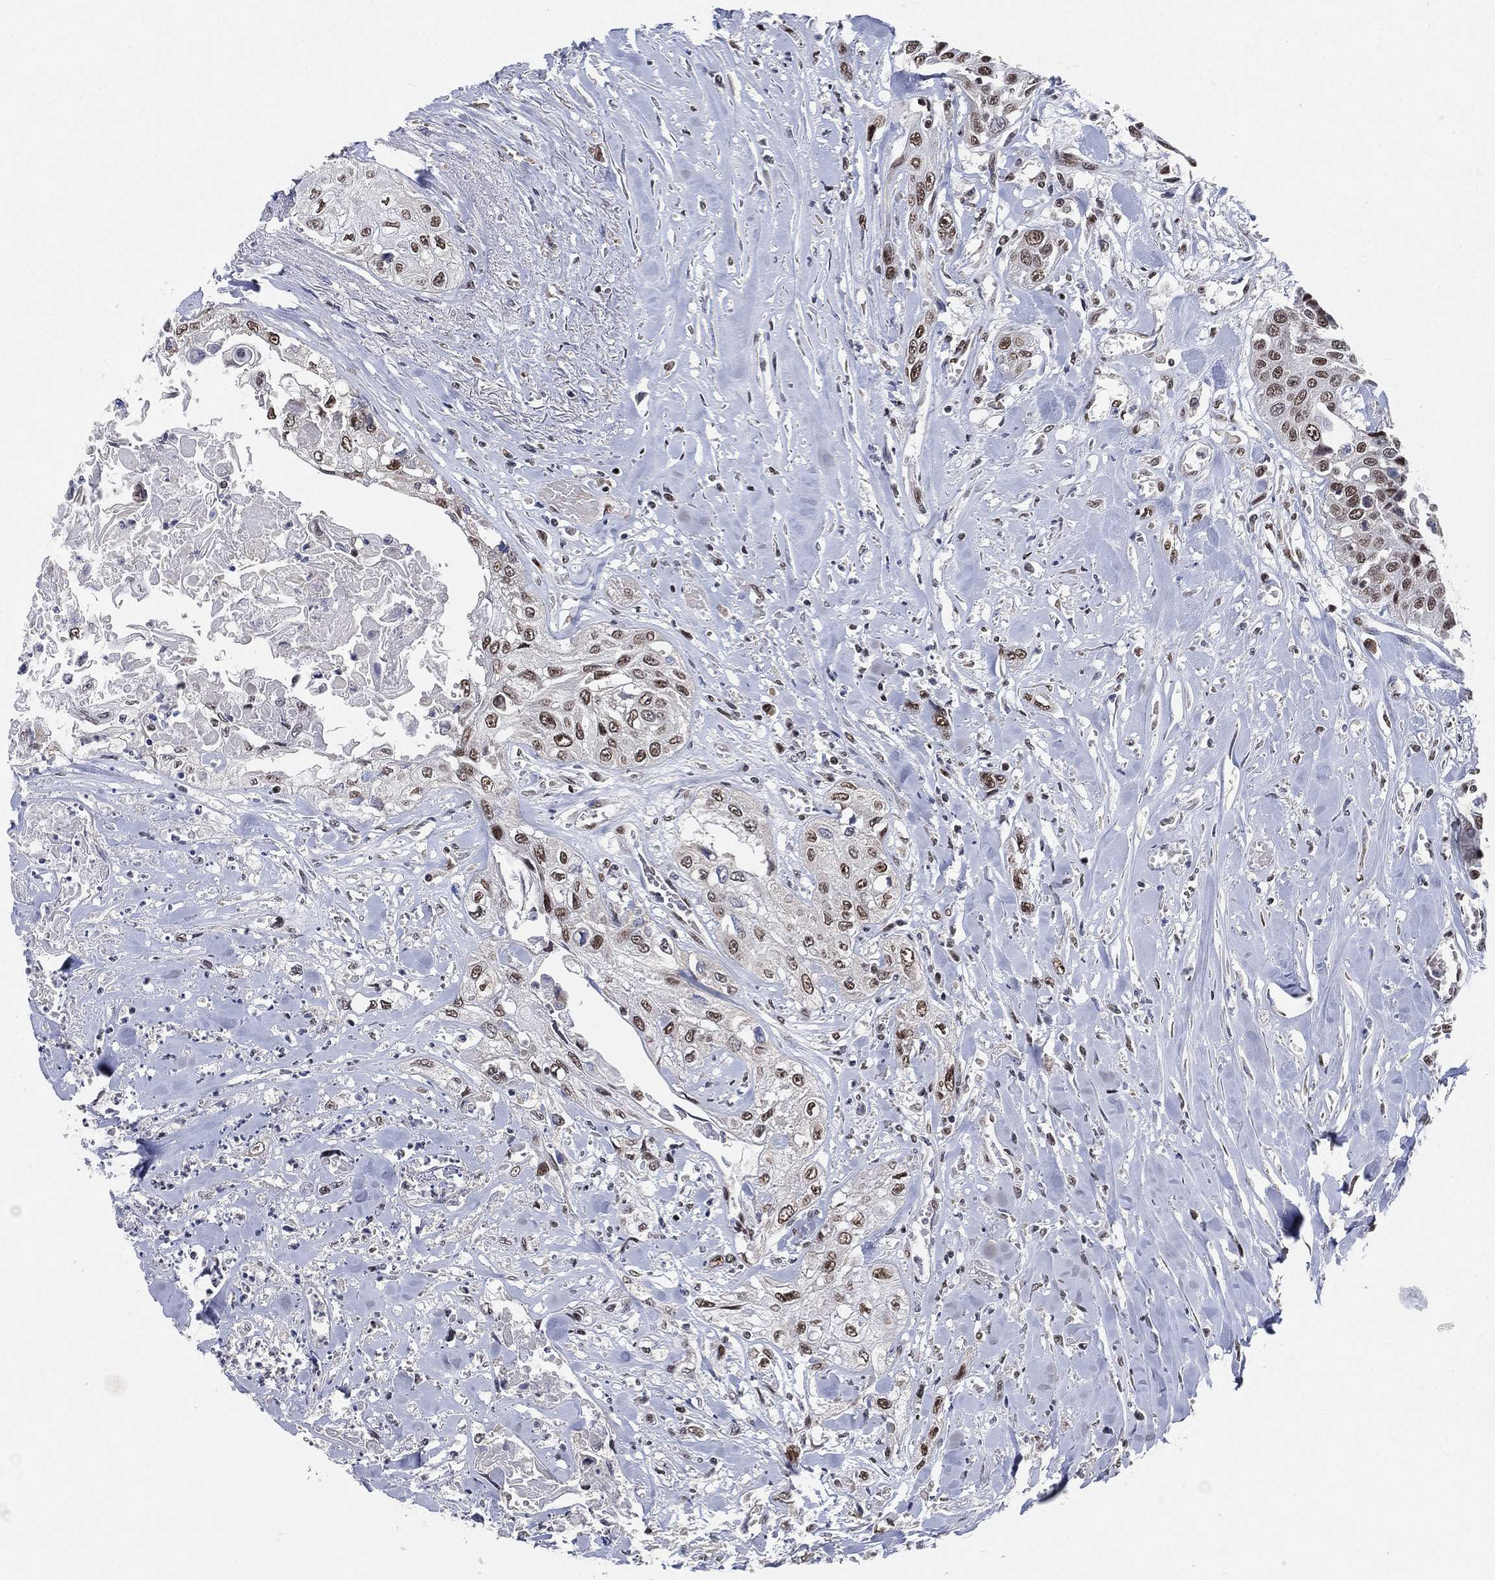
{"staining": {"intensity": "moderate", "quantity": "25%-75%", "location": "nuclear"}, "tissue": "head and neck cancer", "cell_type": "Tumor cells", "image_type": "cancer", "snomed": [{"axis": "morphology", "description": "Normal tissue, NOS"}, {"axis": "morphology", "description": "Squamous cell carcinoma, NOS"}, {"axis": "topography", "description": "Oral tissue"}, {"axis": "topography", "description": "Peripheral nerve tissue"}, {"axis": "topography", "description": "Head-Neck"}], "caption": "Protein staining demonstrates moderate nuclear positivity in about 25%-75% of tumor cells in head and neck squamous cell carcinoma. (Brightfield microscopy of DAB IHC at high magnification).", "gene": "YLPM1", "patient": {"sex": "female", "age": 59}}